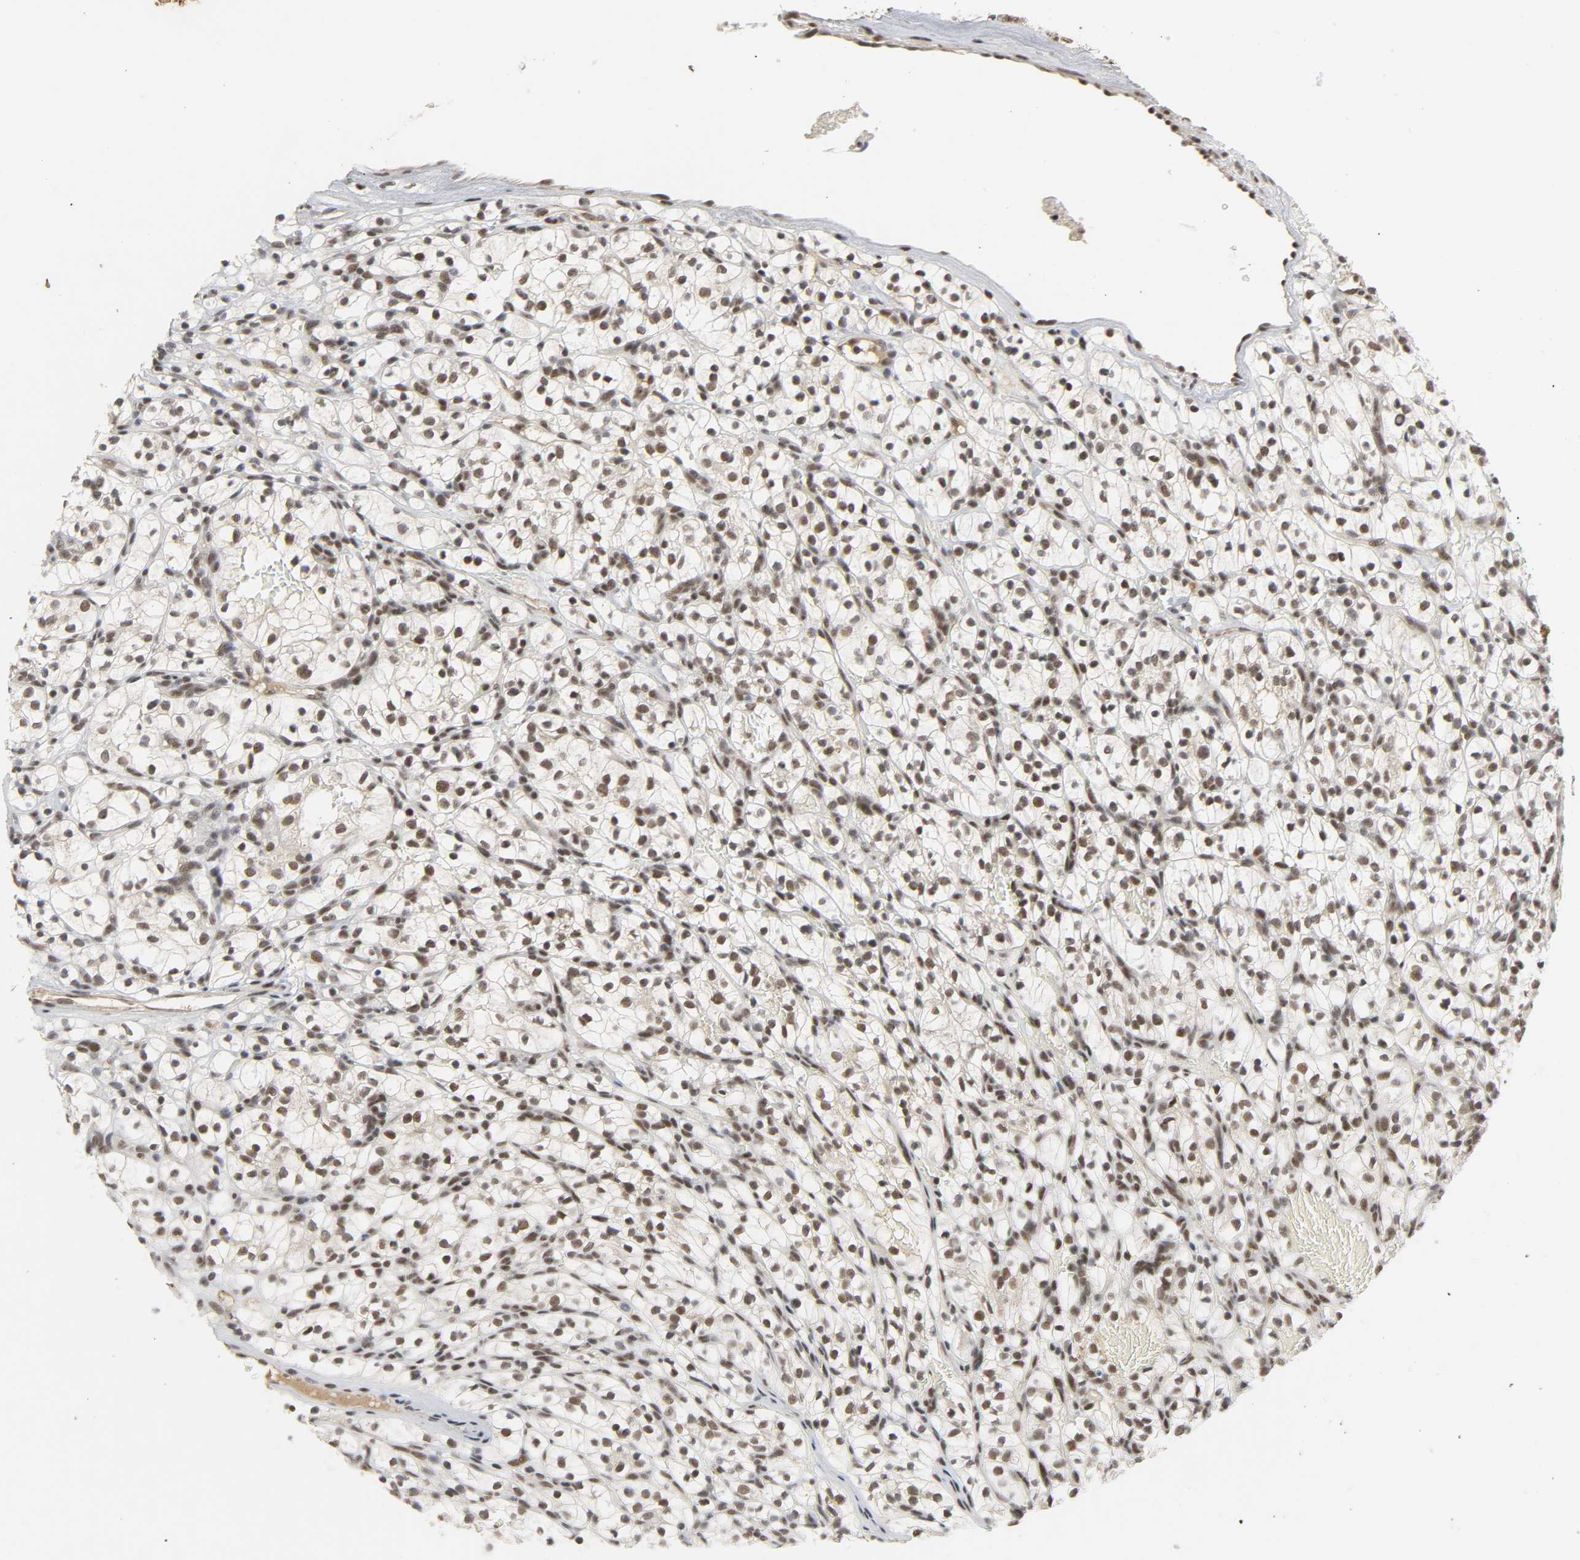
{"staining": {"intensity": "moderate", "quantity": ">75%", "location": "nuclear"}, "tissue": "renal cancer", "cell_type": "Tumor cells", "image_type": "cancer", "snomed": [{"axis": "morphology", "description": "Adenocarcinoma, NOS"}, {"axis": "topography", "description": "Kidney"}], "caption": "Protein staining exhibits moderate nuclear expression in about >75% of tumor cells in renal cancer. Nuclei are stained in blue.", "gene": "NCOA6", "patient": {"sex": "female", "age": 57}}